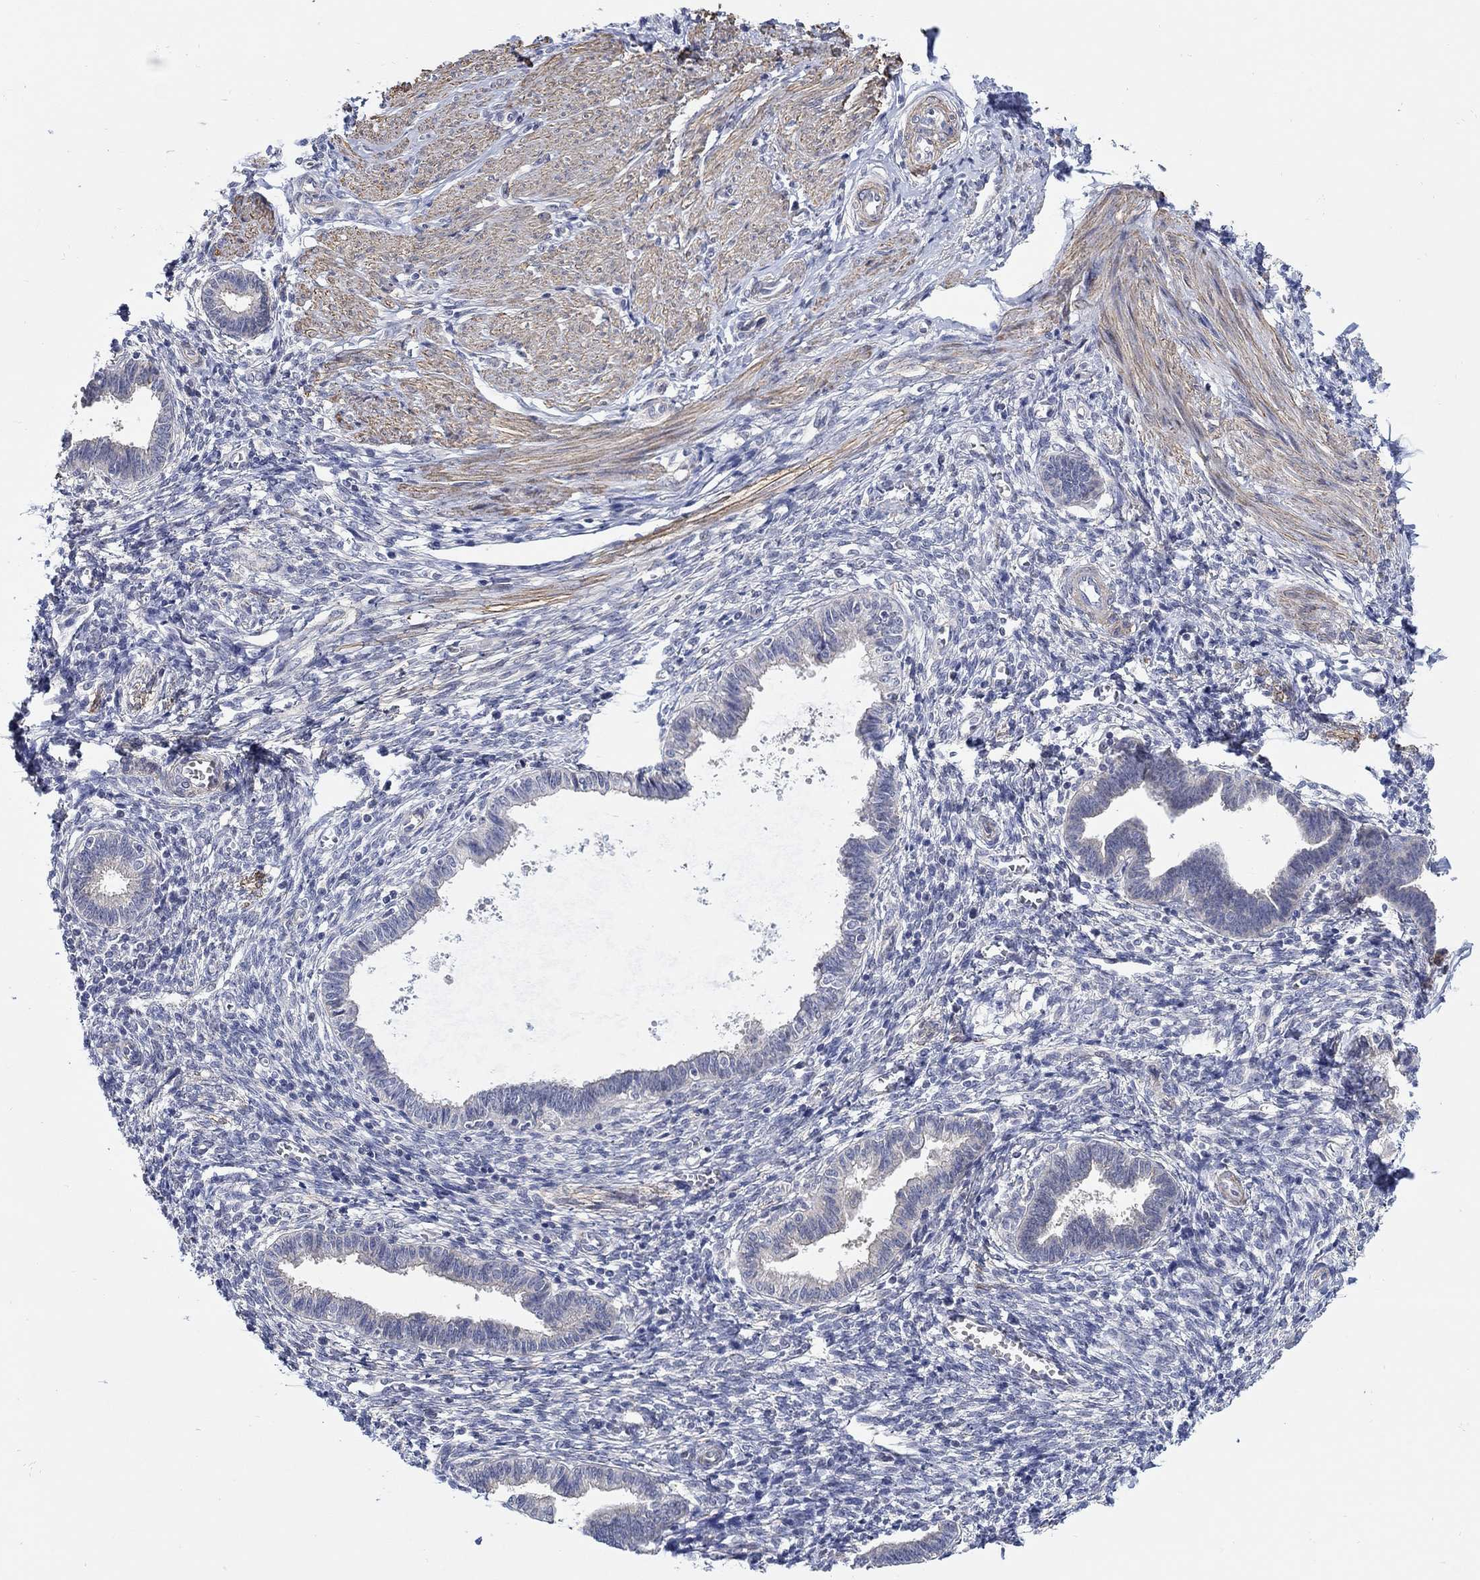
{"staining": {"intensity": "negative", "quantity": "none", "location": "none"}, "tissue": "endometrium", "cell_type": "Cells in endometrial stroma", "image_type": "normal", "snomed": [{"axis": "morphology", "description": "Normal tissue, NOS"}, {"axis": "topography", "description": "Cervix"}, {"axis": "topography", "description": "Endometrium"}], "caption": "IHC photomicrograph of benign endometrium: human endometrium stained with DAB reveals no significant protein positivity in cells in endometrial stroma. (Immunohistochemistry (ihc), brightfield microscopy, high magnification).", "gene": "SCN7A", "patient": {"sex": "female", "age": 37}}